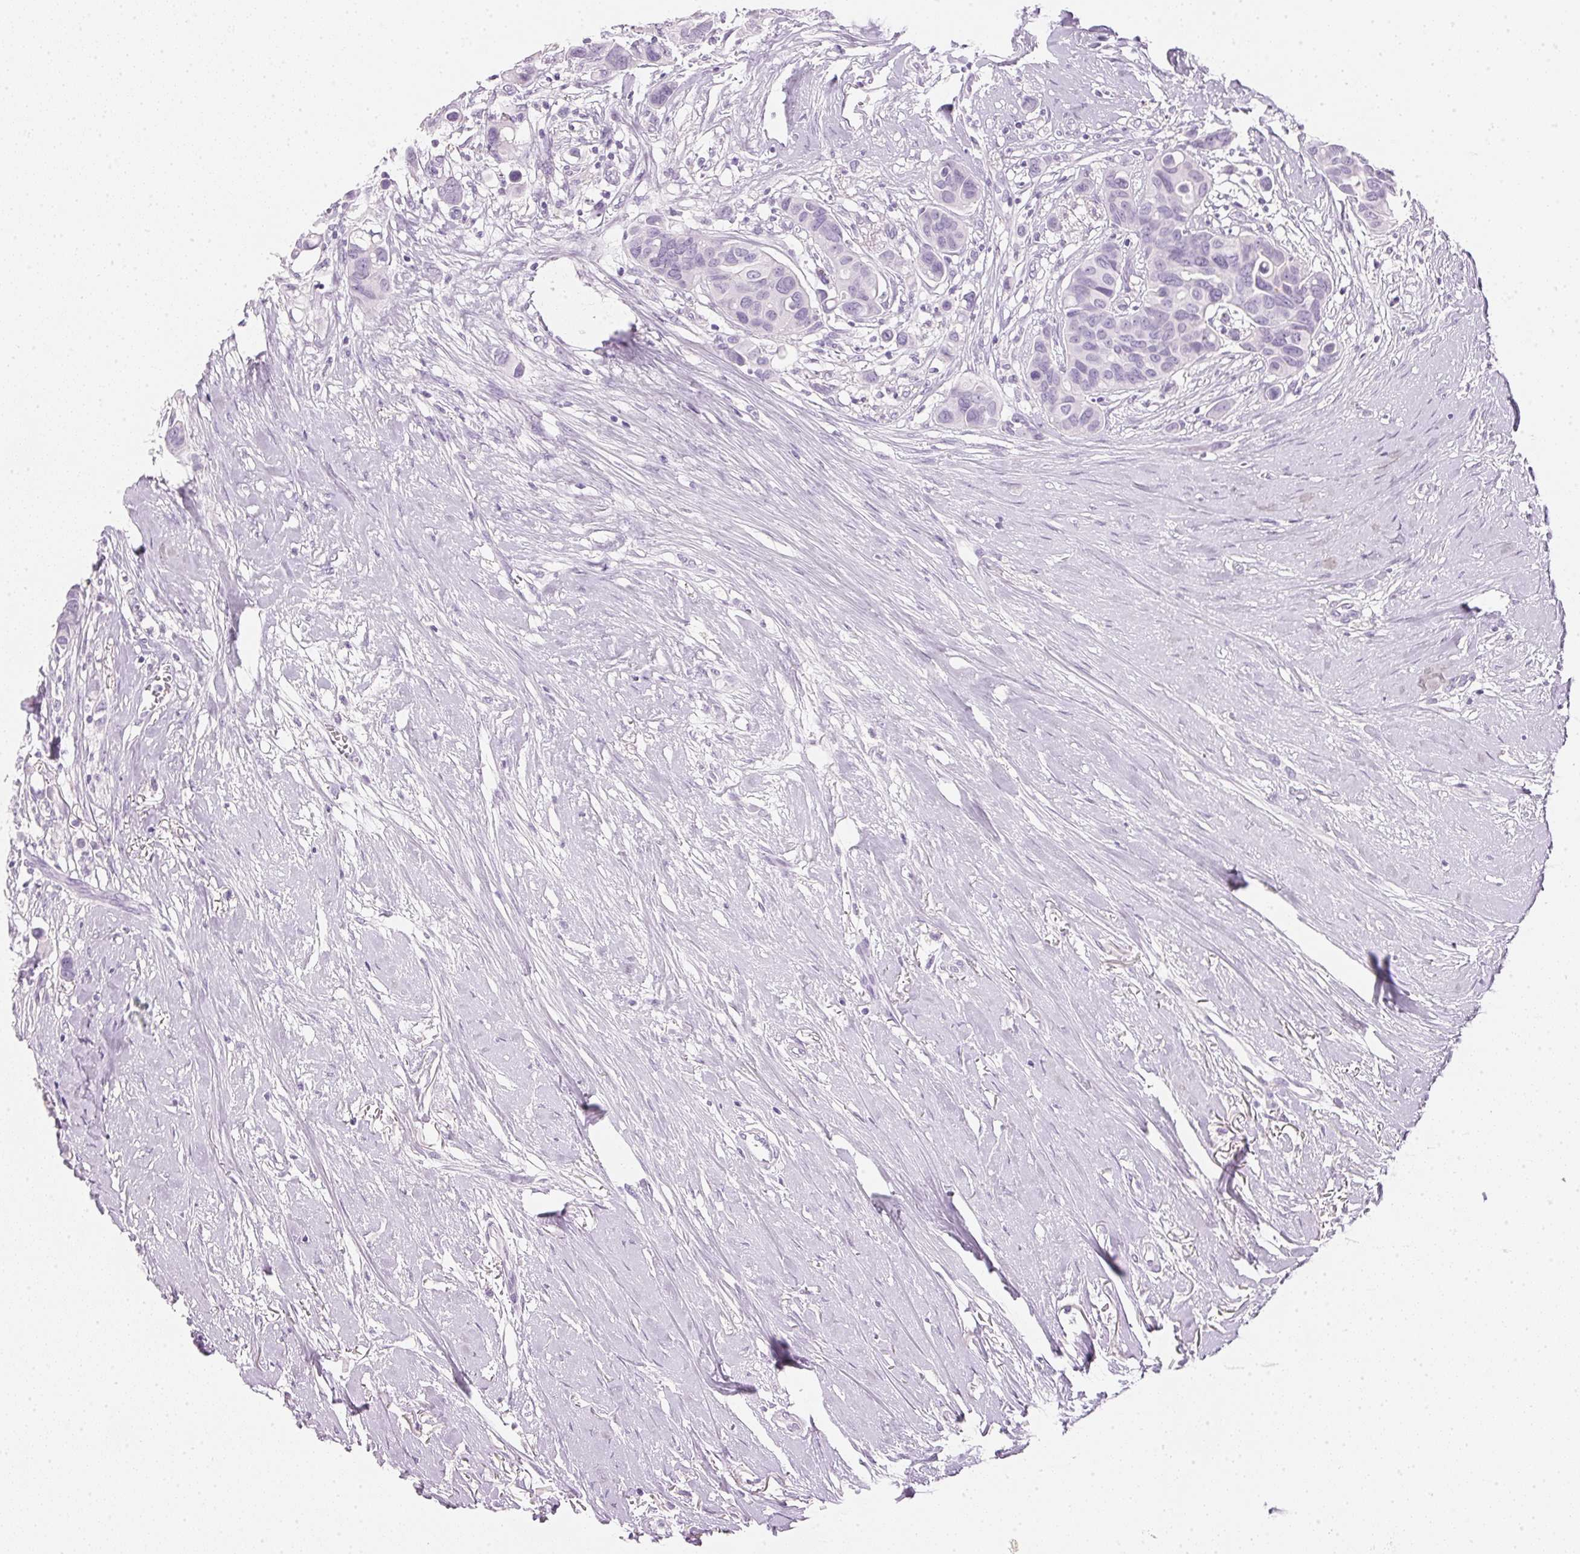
{"staining": {"intensity": "negative", "quantity": "none", "location": "none"}, "tissue": "breast cancer", "cell_type": "Tumor cells", "image_type": "cancer", "snomed": [{"axis": "morphology", "description": "Duct carcinoma"}, {"axis": "topography", "description": "Breast"}], "caption": "DAB immunohistochemical staining of human breast infiltrating ductal carcinoma shows no significant expression in tumor cells.", "gene": "IGFBP1", "patient": {"sex": "female", "age": 54}}